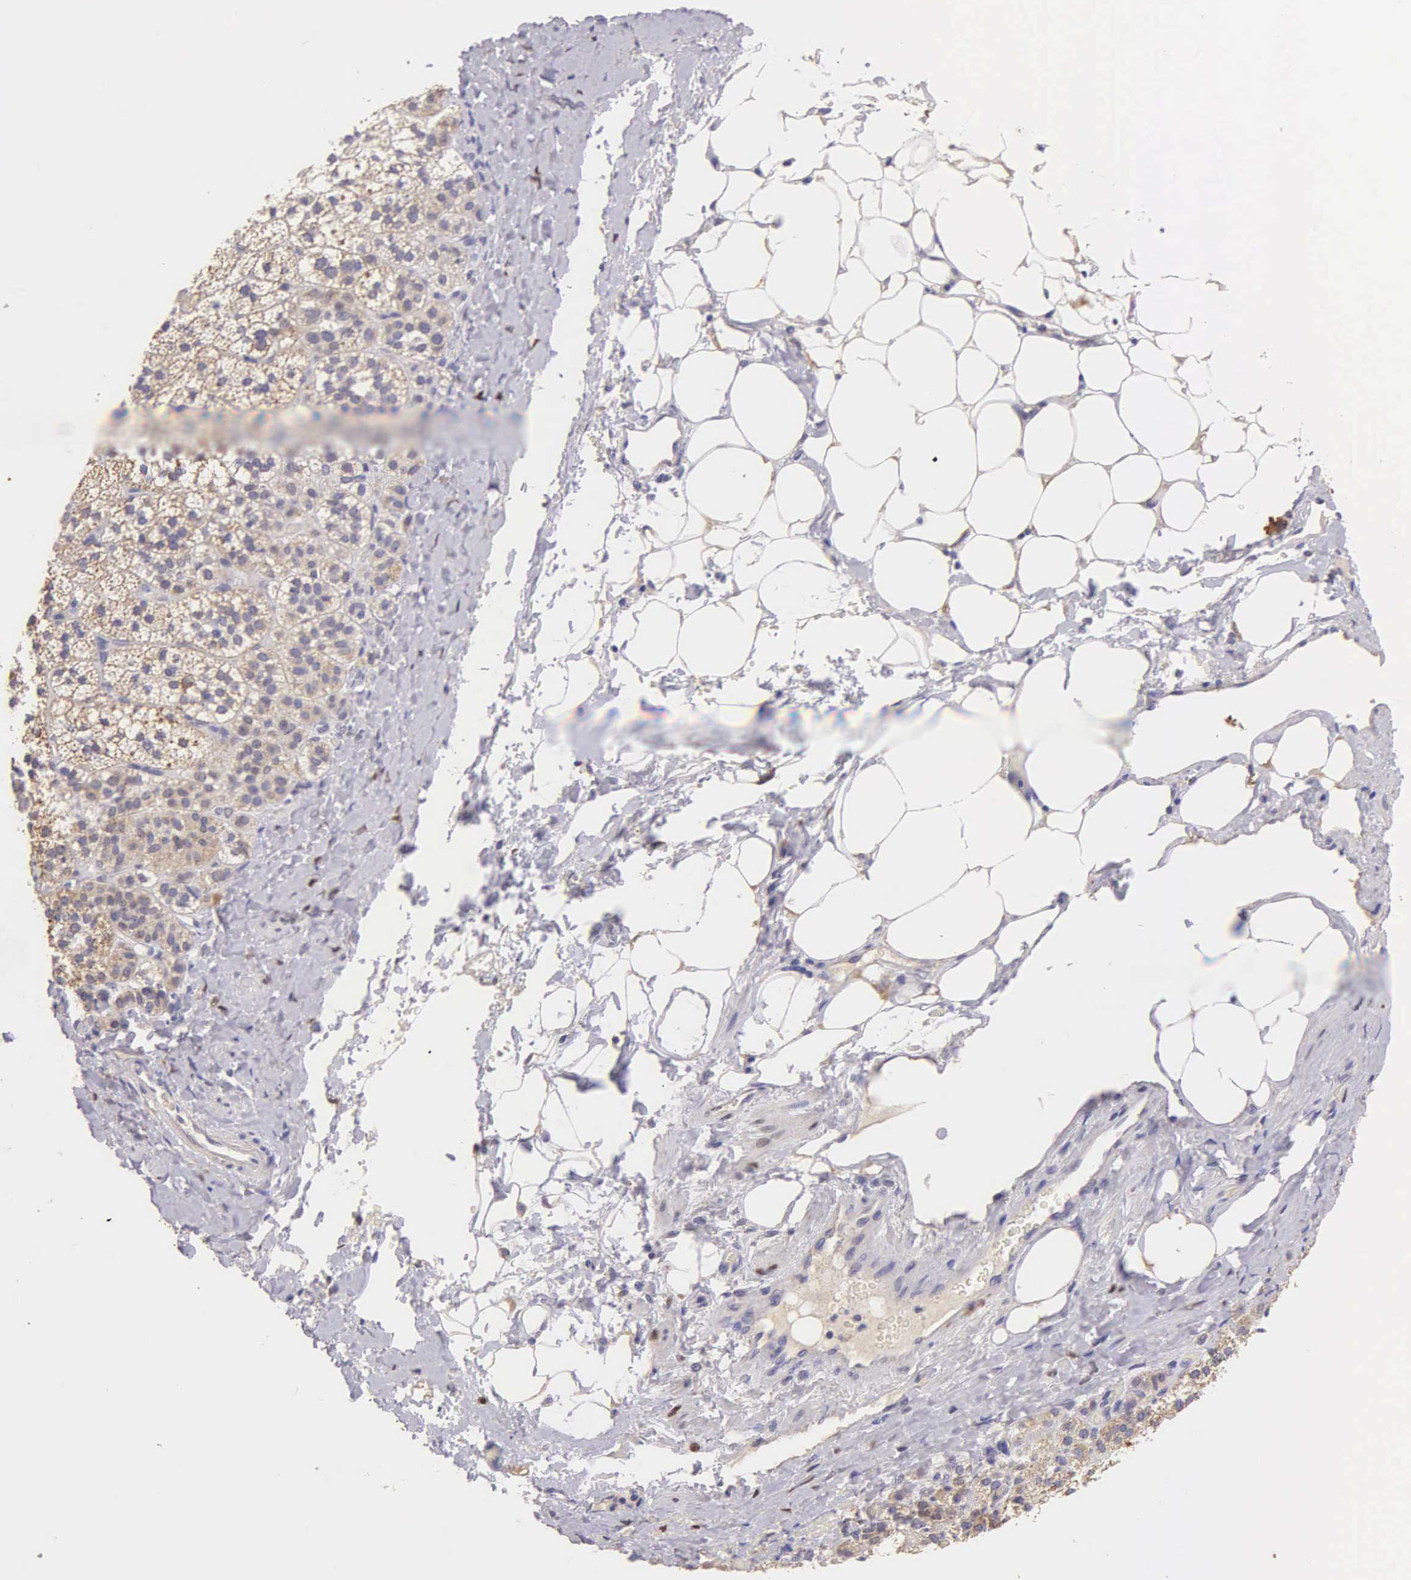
{"staining": {"intensity": "weak", "quantity": "25%-75%", "location": "cytoplasmic/membranous"}, "tissue": "adrenal gland", "cell_type": "Glandular cells", "image_type": "normal", "snomed": [{"axis": "morphology", "description": "Normal tissue, NOS"}, {"axis": "topography", "description": "Adrenal gland"}], "caption": "Protein staining by IHC demonstrates weak cytoplasmic/membranous staining in approximately 25%-75% of glandular cells in unremarkable adrenal gland. (DAB IHC with brightfield microscopy, high magnification).", "gene": "ESR1", "patient": {"sex": "male", "age": 53}}